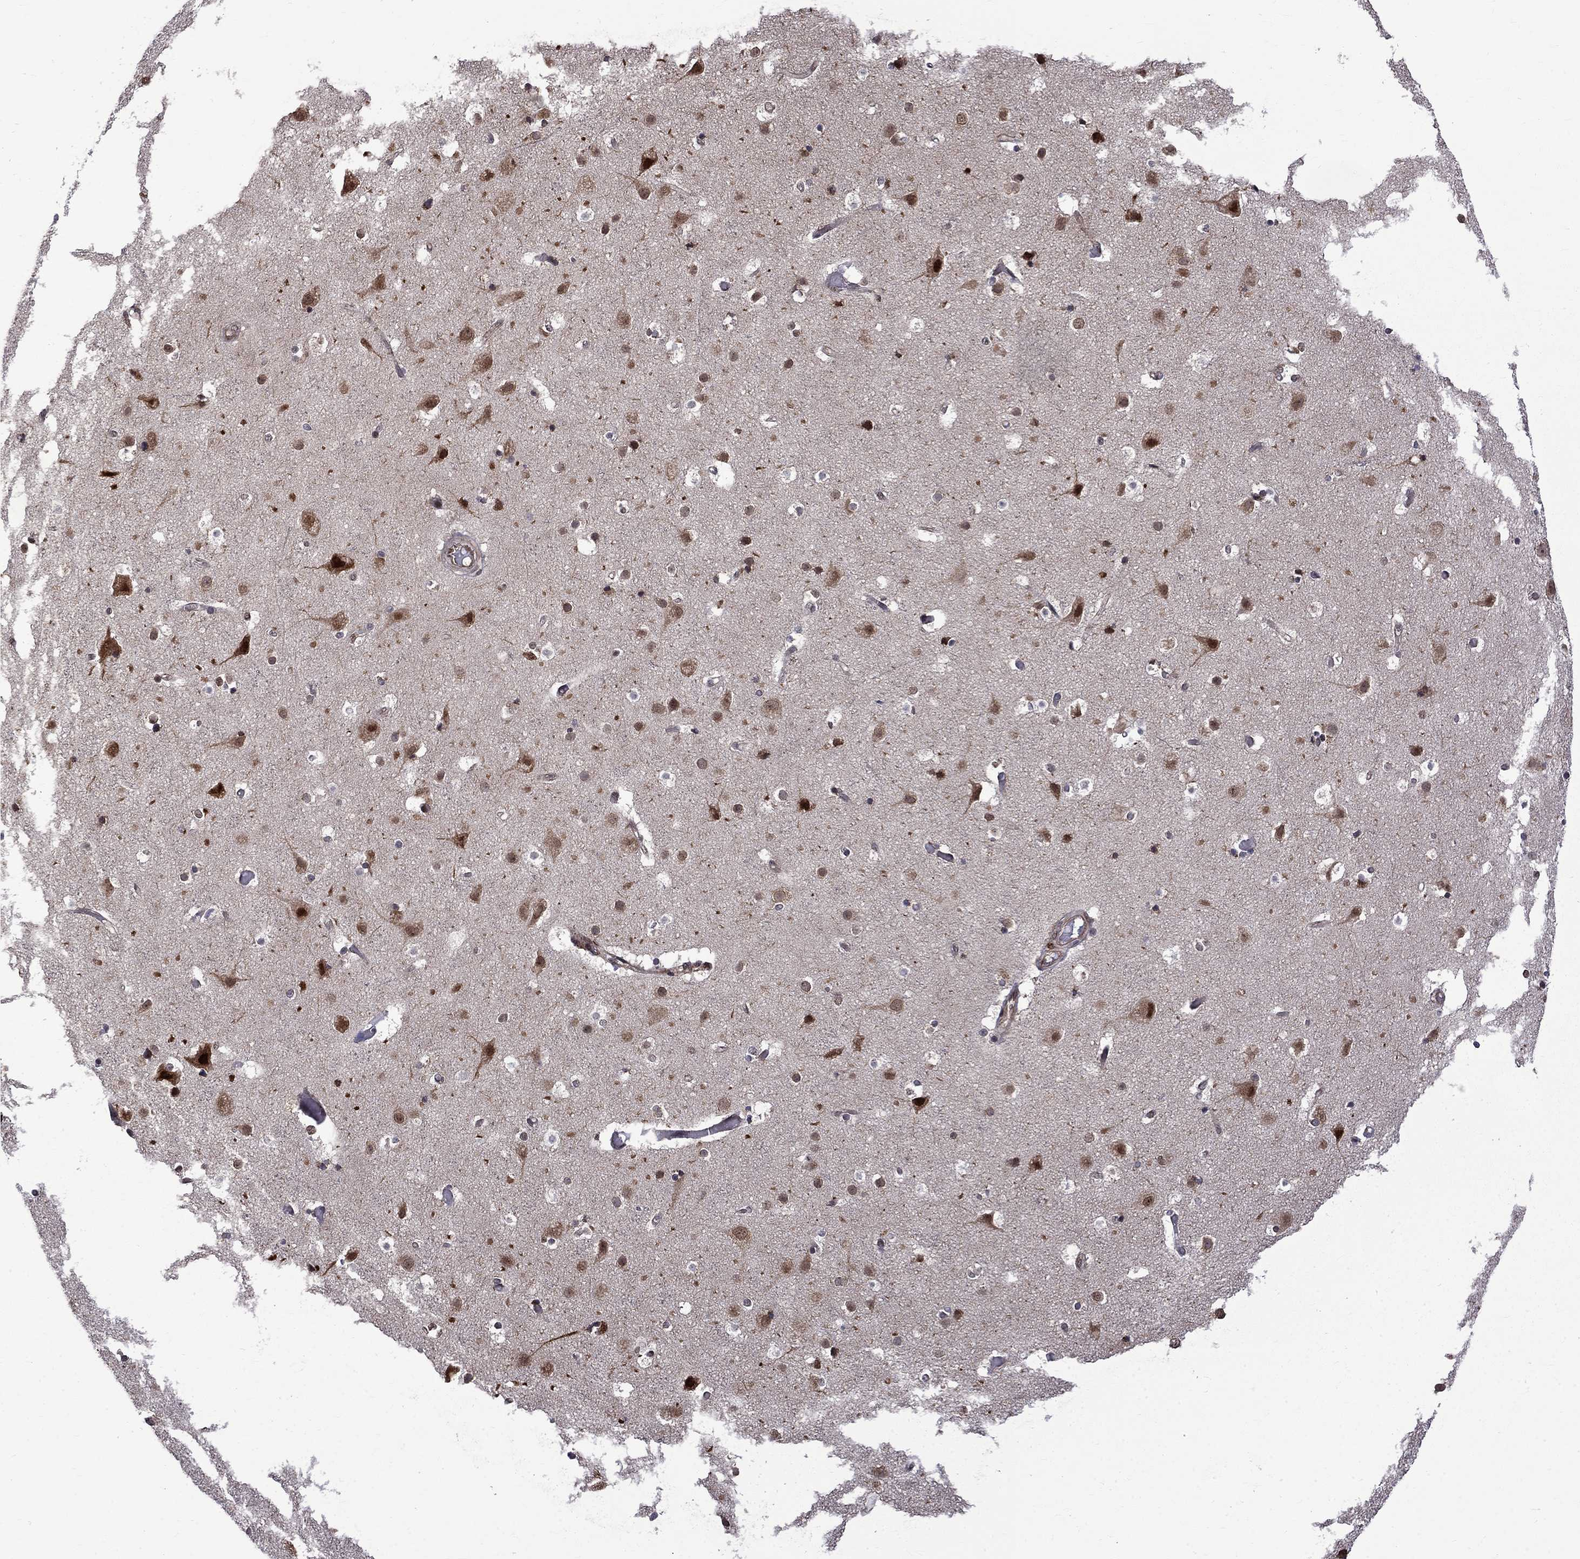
{"staining": {"intensity": "negative", "quantity": "none", "location": "none"}, "tissue": "cerebral cortex", "cell_type": "Endothelial cells", "image_type": "normal", "snomed": [{"axis": "morphology", "description": "Normal tissue, NOS"}, {"axis": "topography", "description": "Cerebral cortex"}], "caption": "This is a histopathology image of IHC staining of normal cerebral cortex, which shows no expression in endothelial cells.", "gene": "KPNA3", "patient": {"sex": "female", "age": 52}}